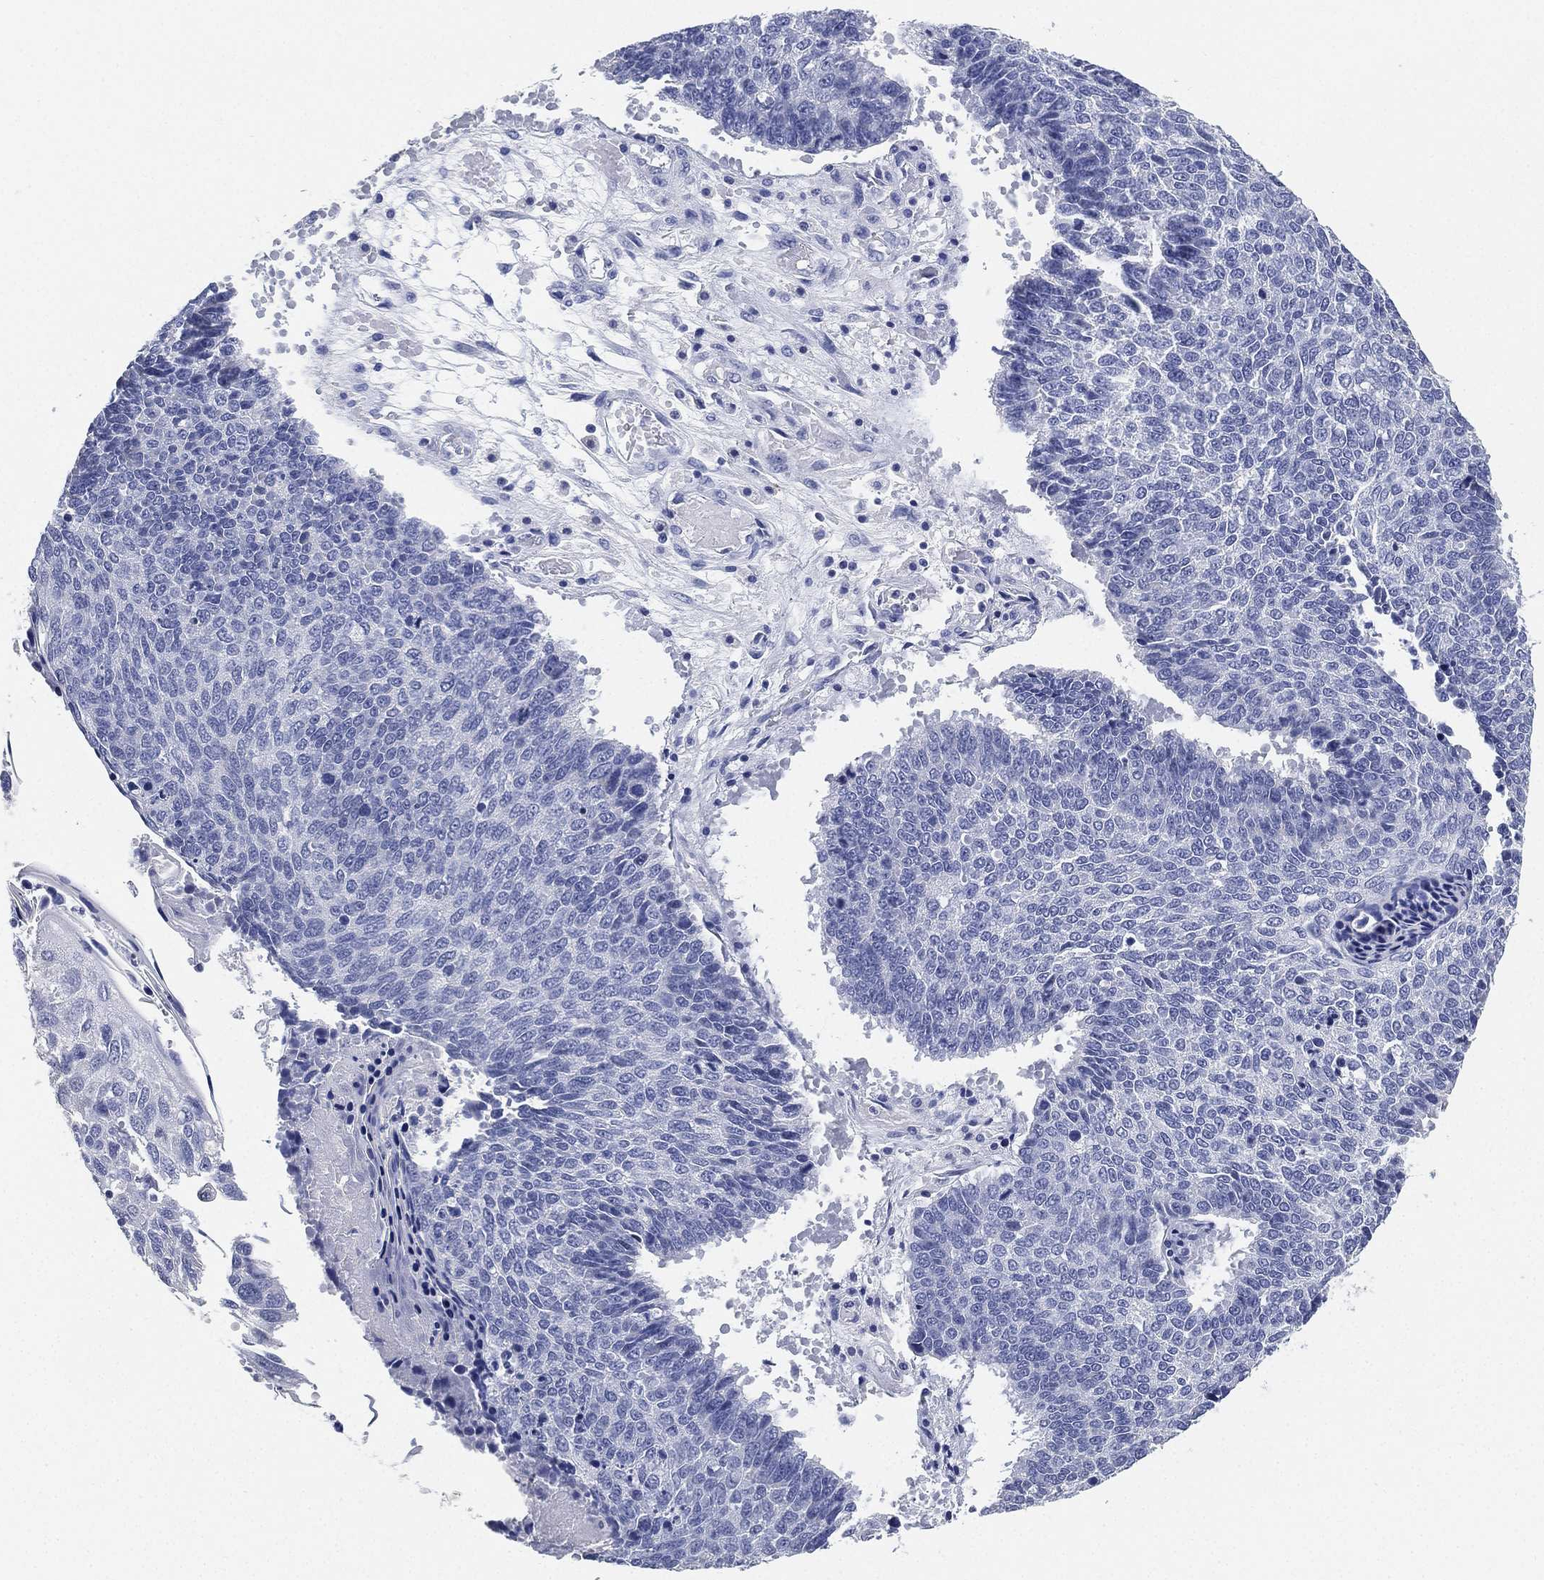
{"staining": {"intensity": "negative", "quantity": "none", "location": "none"}, "tissue": "lung cancer", "cell_type": "Tumor cells", "image_type": "cancer", "snomed": [{"axis": "morphology", "description": "Squamous cell carcinoma, NOS"}, {"axis": "topography", "description": "Lung"}], "caption": "High magnification brightfield microscopy of lung squamous cell carcinoma stained with DAB (3,3'-diaminobenzidine) (brown) and counterstained with hematoxylin (blue): tumor cells show no significant expression.", "gene": "IYD", "patient": {"sex": "male", "age": 73}}